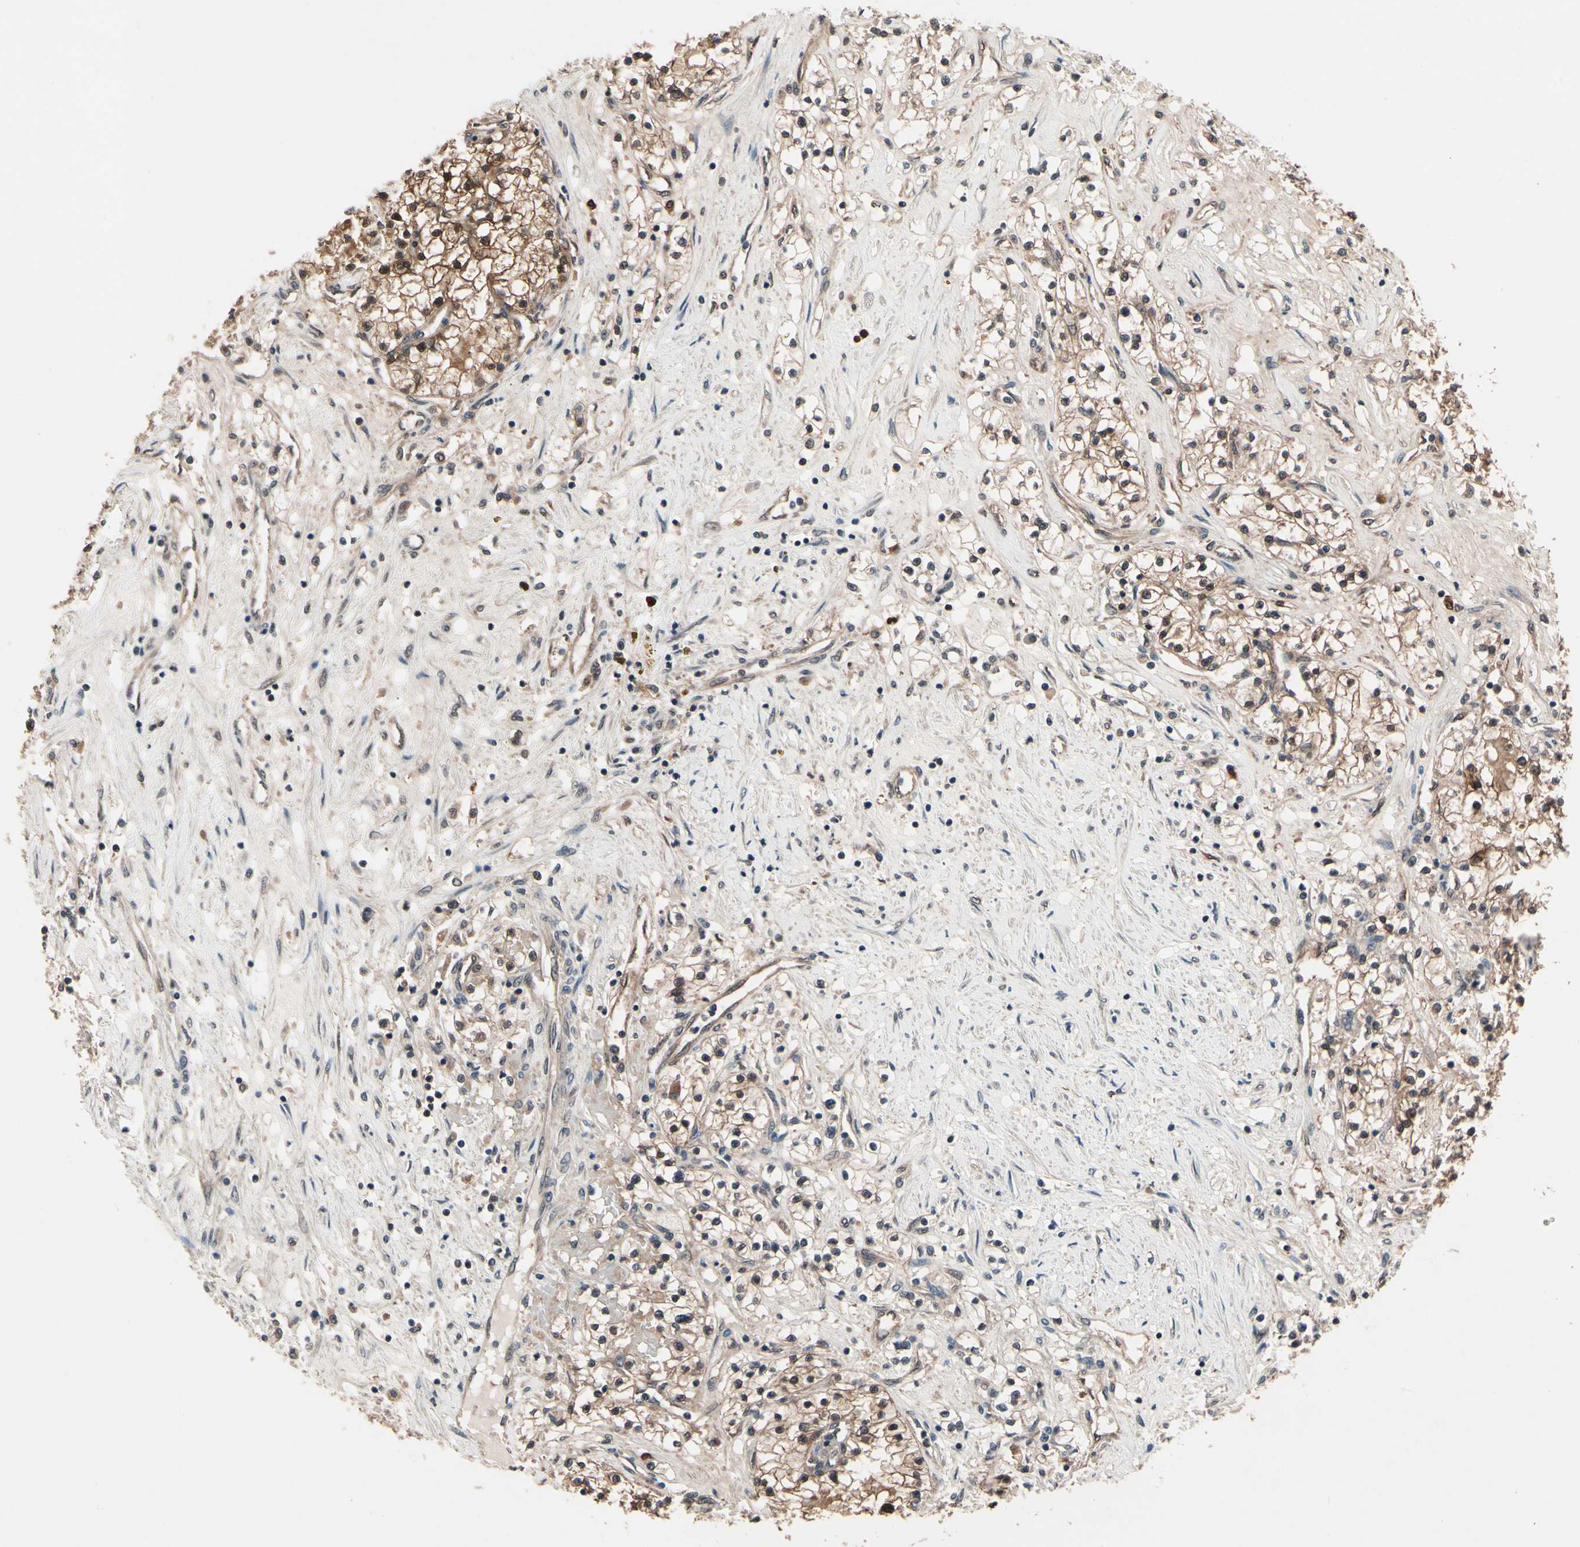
{"staining": {"intensity": "moderate", "quantity": ">75%", "location": "cytoplasmic/membranous,nuclear"}, "tissue": "renal cancer", "cell_type": "Tumor cells", "image_type": "cancer", "snomed": [{"axis": "morphology", "description": "Adenocarcinoma, NOS"}, {"axis": "topography", "description": "Kidney"}], "caption": "Immunohistochemical staining of human renal cancer demonstrates medium levels of moderate cytoplasmic/membranous and nuclear positivity in about >75% of tumor cells.", "gene": "PRDX6", "patient": {"sex": "male", "age": 68}}